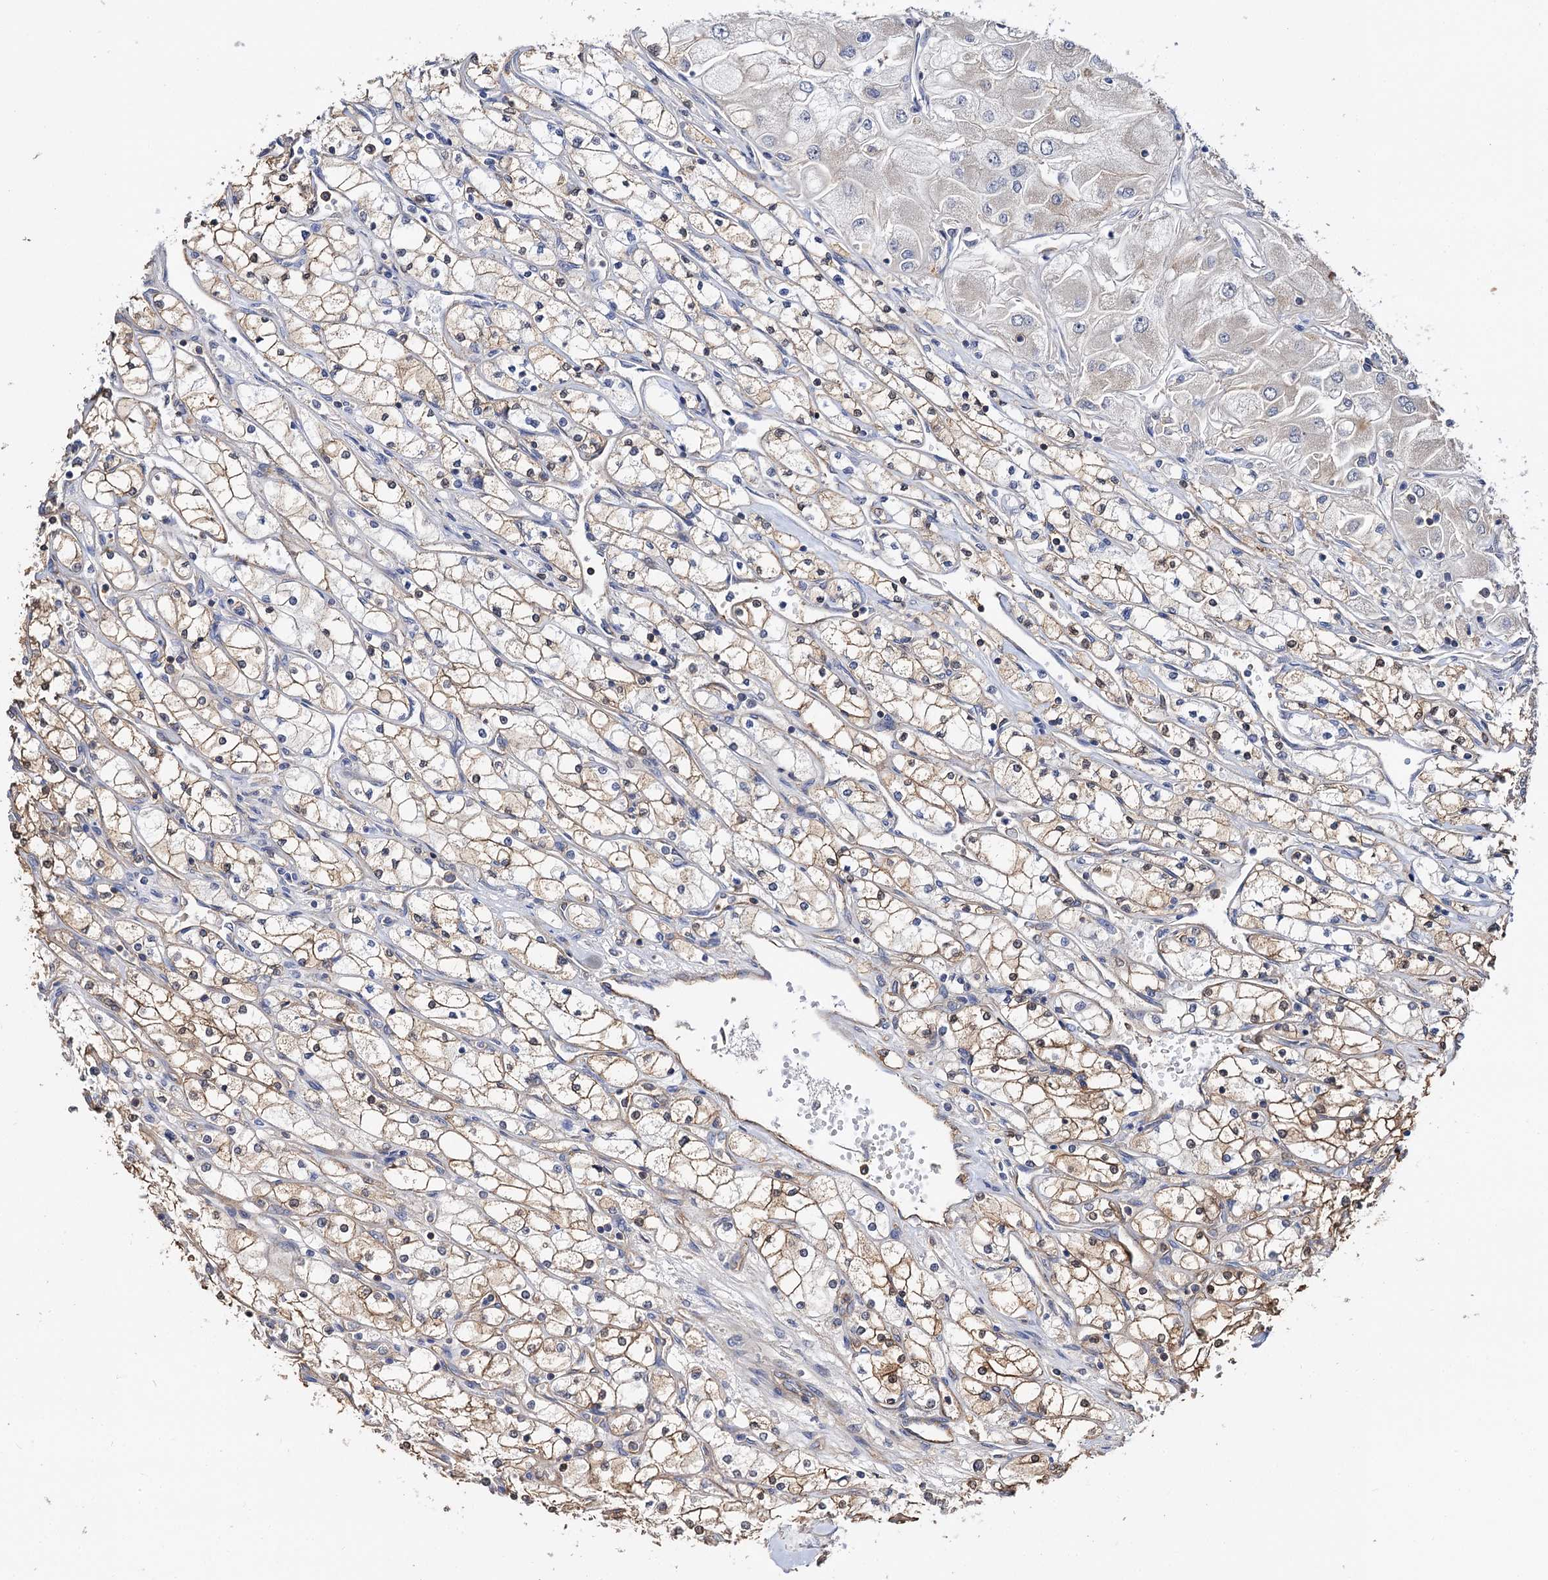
{"staining": {"intensity": "moderate", "quantity": "25%-75%", "location": "cytoplasmic/membranous"}, "tissue": "renal cancer", "cell_type": "Tumor cells", "image_type": "cancer", "snomed": [{"axis": "morphology", "description": "Adenocarcinoma, NOS"}, {"axis": "topography", "description": "Kidney"}], "caption": "Renal adenocarcinoma was stained to show a protein in brown. There is medium levels of moderate cytoplasmic/membranous expression in about 25%-75% of tumor cells.", "gene": "IDI1", "patient": {"sex": "male", "age": 80}}